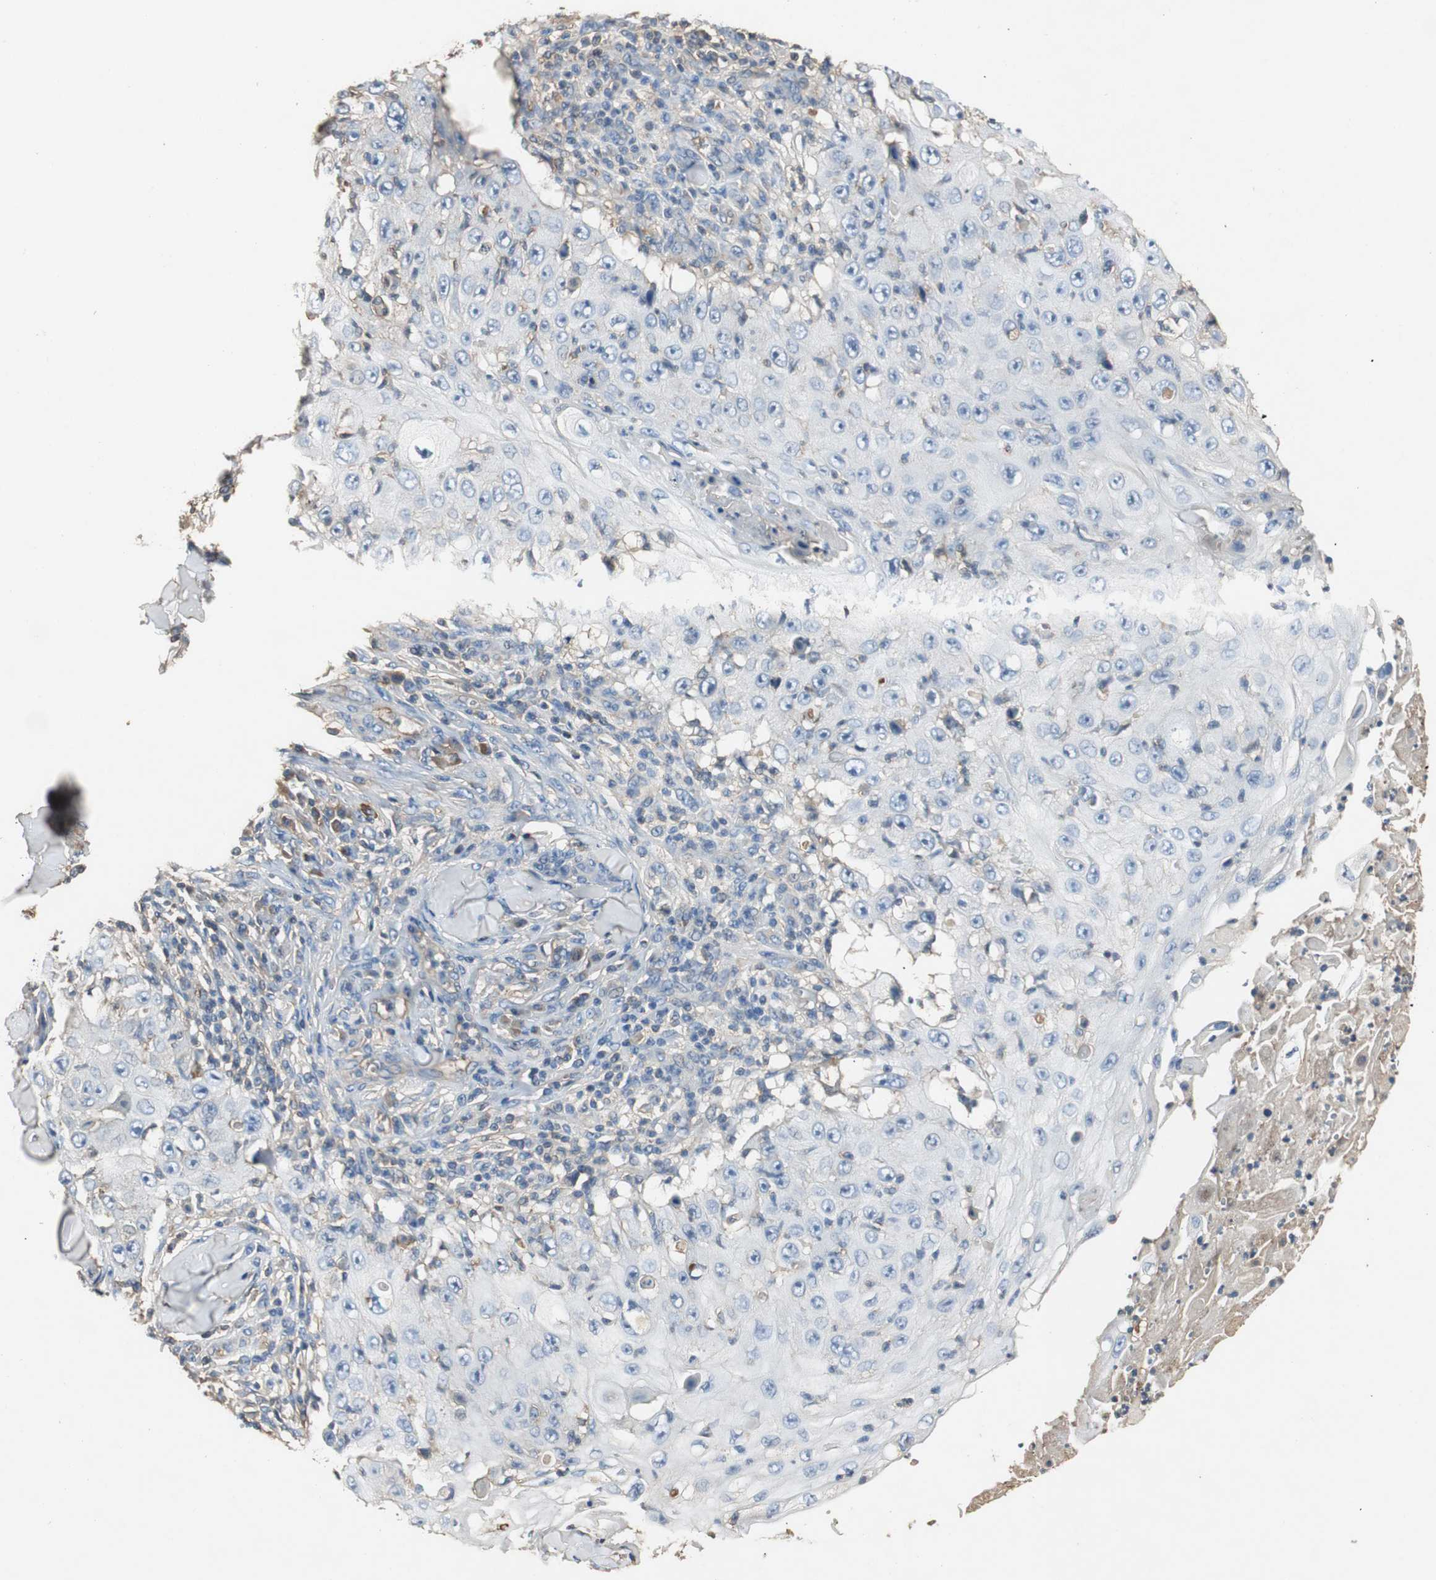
{"staining": {"intensity": "negative", "quantity": "none", "location": "none"}, "tissue": "skin cancer", "cell_type": "Tumor cells", "image_type": "cancer", "snomed": [{"axis": "morphology", "description": "Squamous cell carcinoma, NOS"}, {"axis": "topography", "description": "Skin"}], "caption": "The image displays no significant positivity in tumor cells of skin cancer.", "gene": "TNFRSF14", "patient": {"sex": "male", "age": 86}}